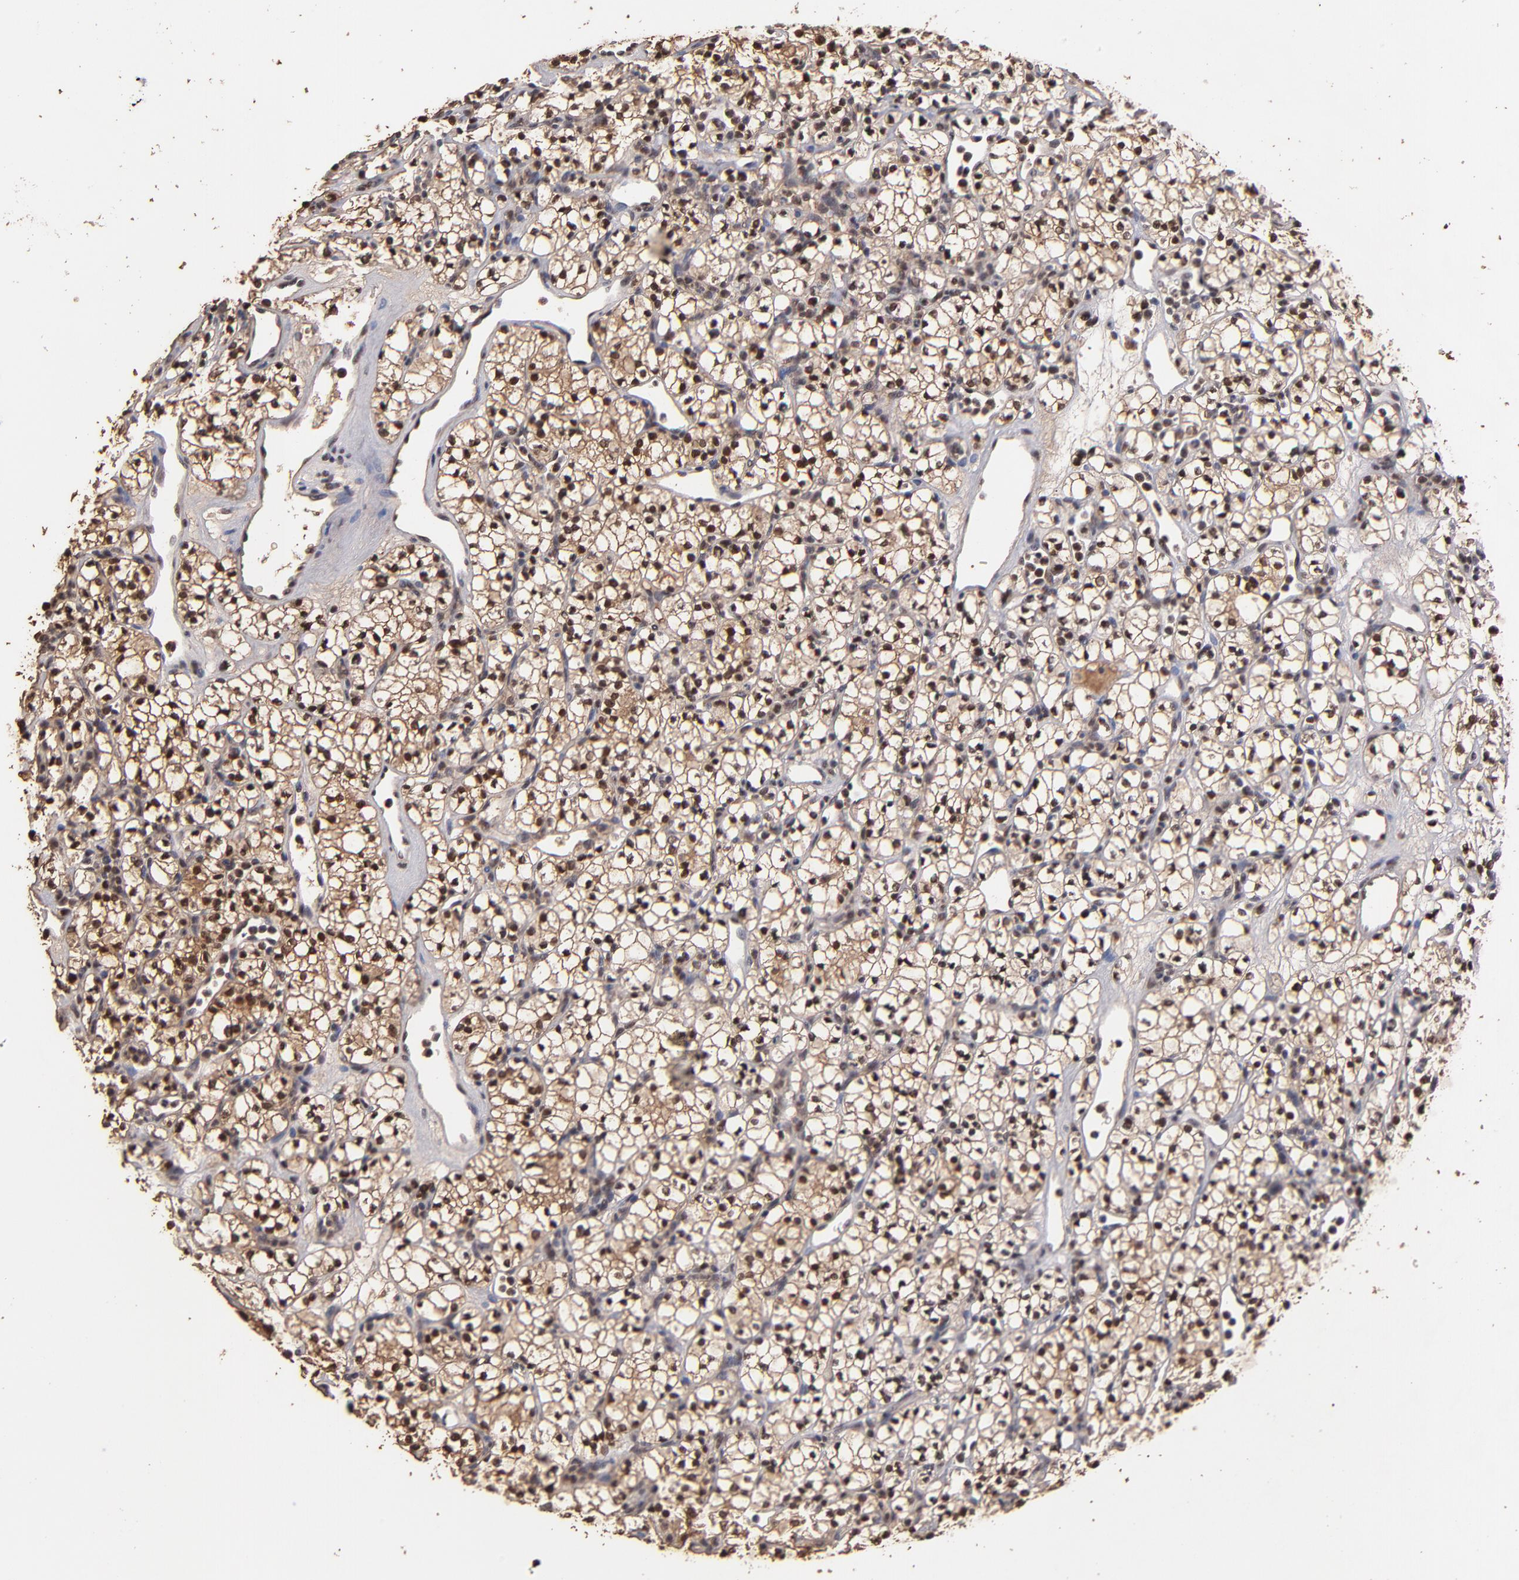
{"staining": {"intensity": "moderate", "quantity": ">75%", "location": "nuclear"}, "tissue": "renal cancer", "cell_type": "Tumor cells", "image_type": "cancer", "snomed": [{"axis": "morphology", "description": "Adenocarcinoma, NOS"}, {"axis": "topography", "description": "Kidney"}], "caption": "IHC photomicrograph of neoplastic tissue: human adenocarcinoma (renal) stained using immunohistochemistry (IHC) exhibits medium levels of moderate protein expression localized specifically in the nuclear of tumor cells, appearing as a nuclear brown color.", "gene": "EAPP", "patient": {"sex": "male", "age": 59}}